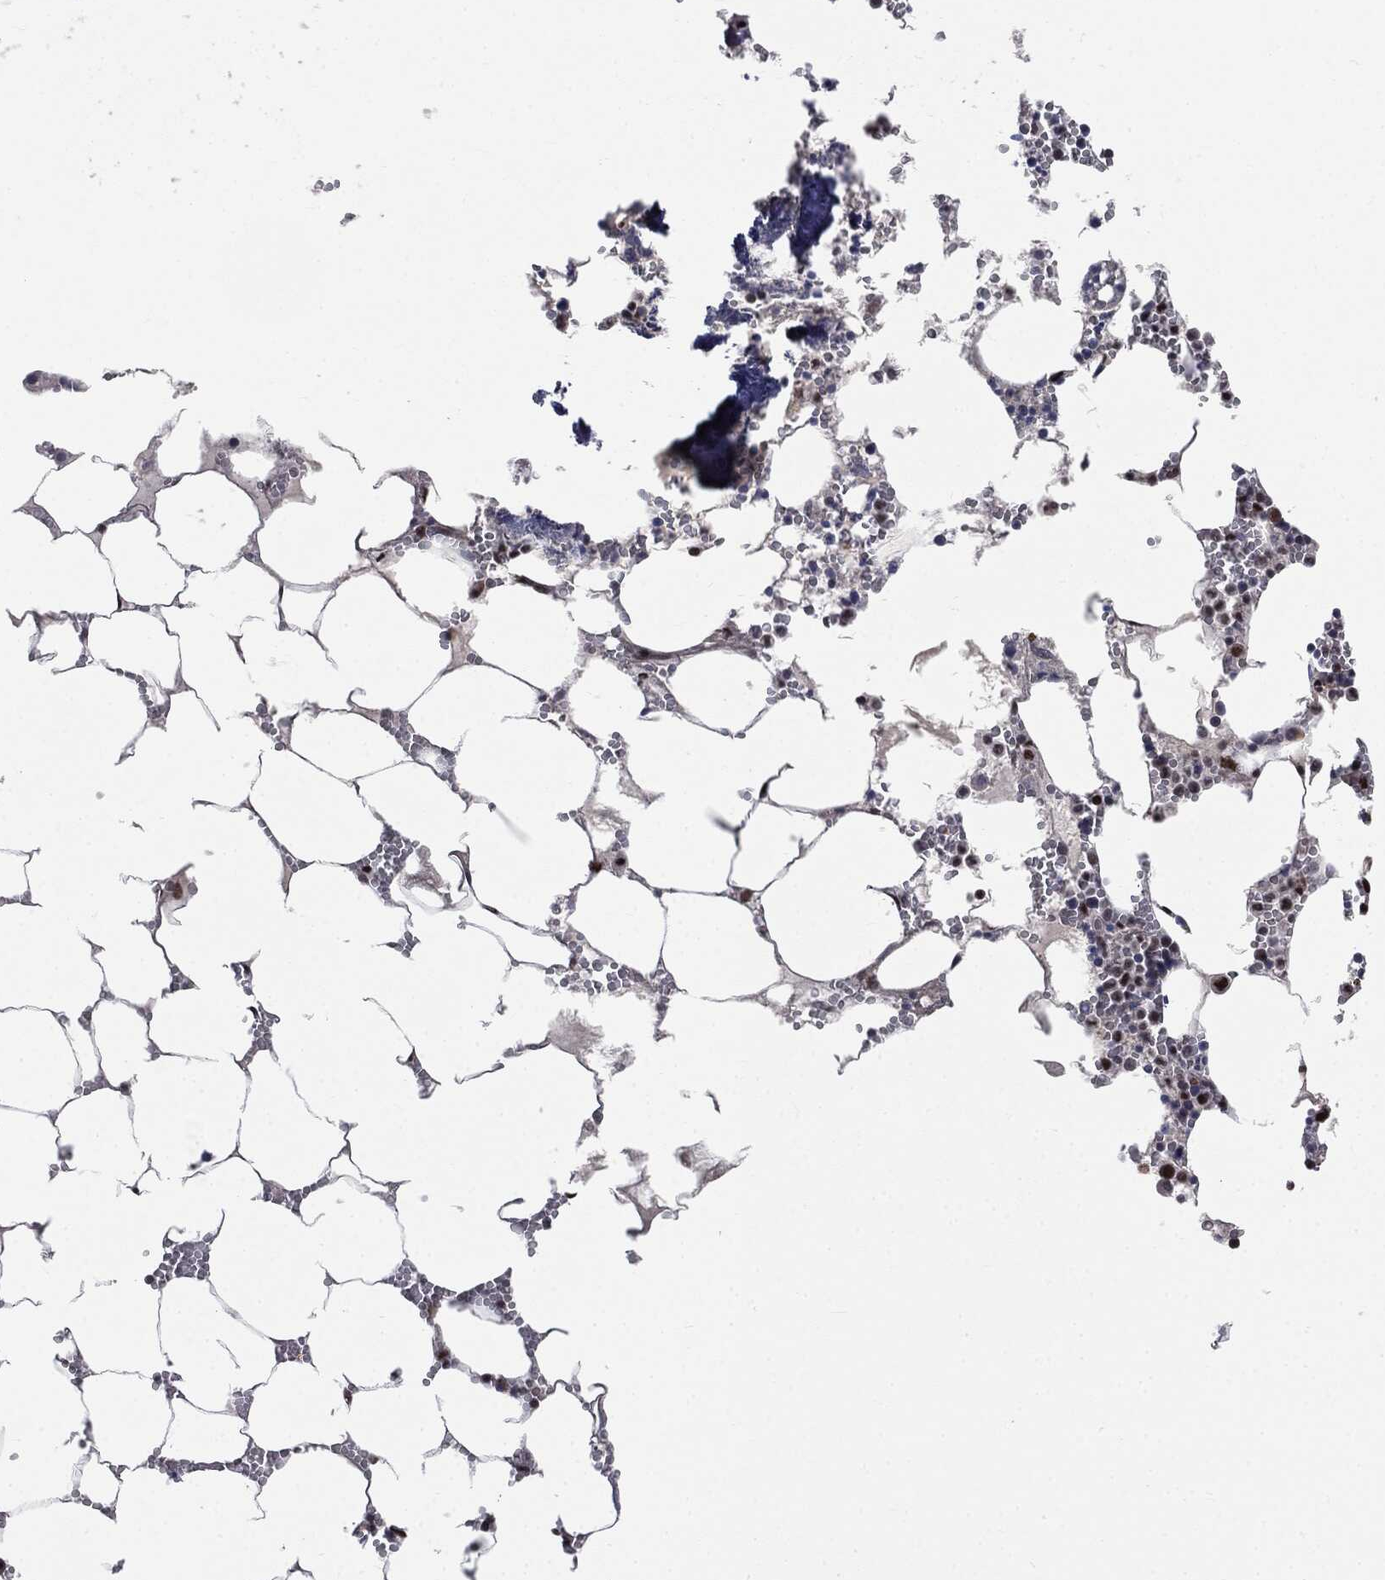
{"staining": {"intensity": "strong", "quantity": "<25%", "location": "nuclear"}, "tissue": "bone marrow", "cell_type": "Hematopoietic cells", "image_type": "normal", "snomed": [{"axis": "morphology", "description": "Normal tissue, NOS"}, {"axis": "topography", "description": "Bone marrow"}], "caption": "About <25% of hematopoietic cells in benign human bone marrow display strong nuclear protein positivity as visualized by brown immunohistochemical staining.", "gene": "SHLD2", "patient": {"sex": "female", "age": 64}}